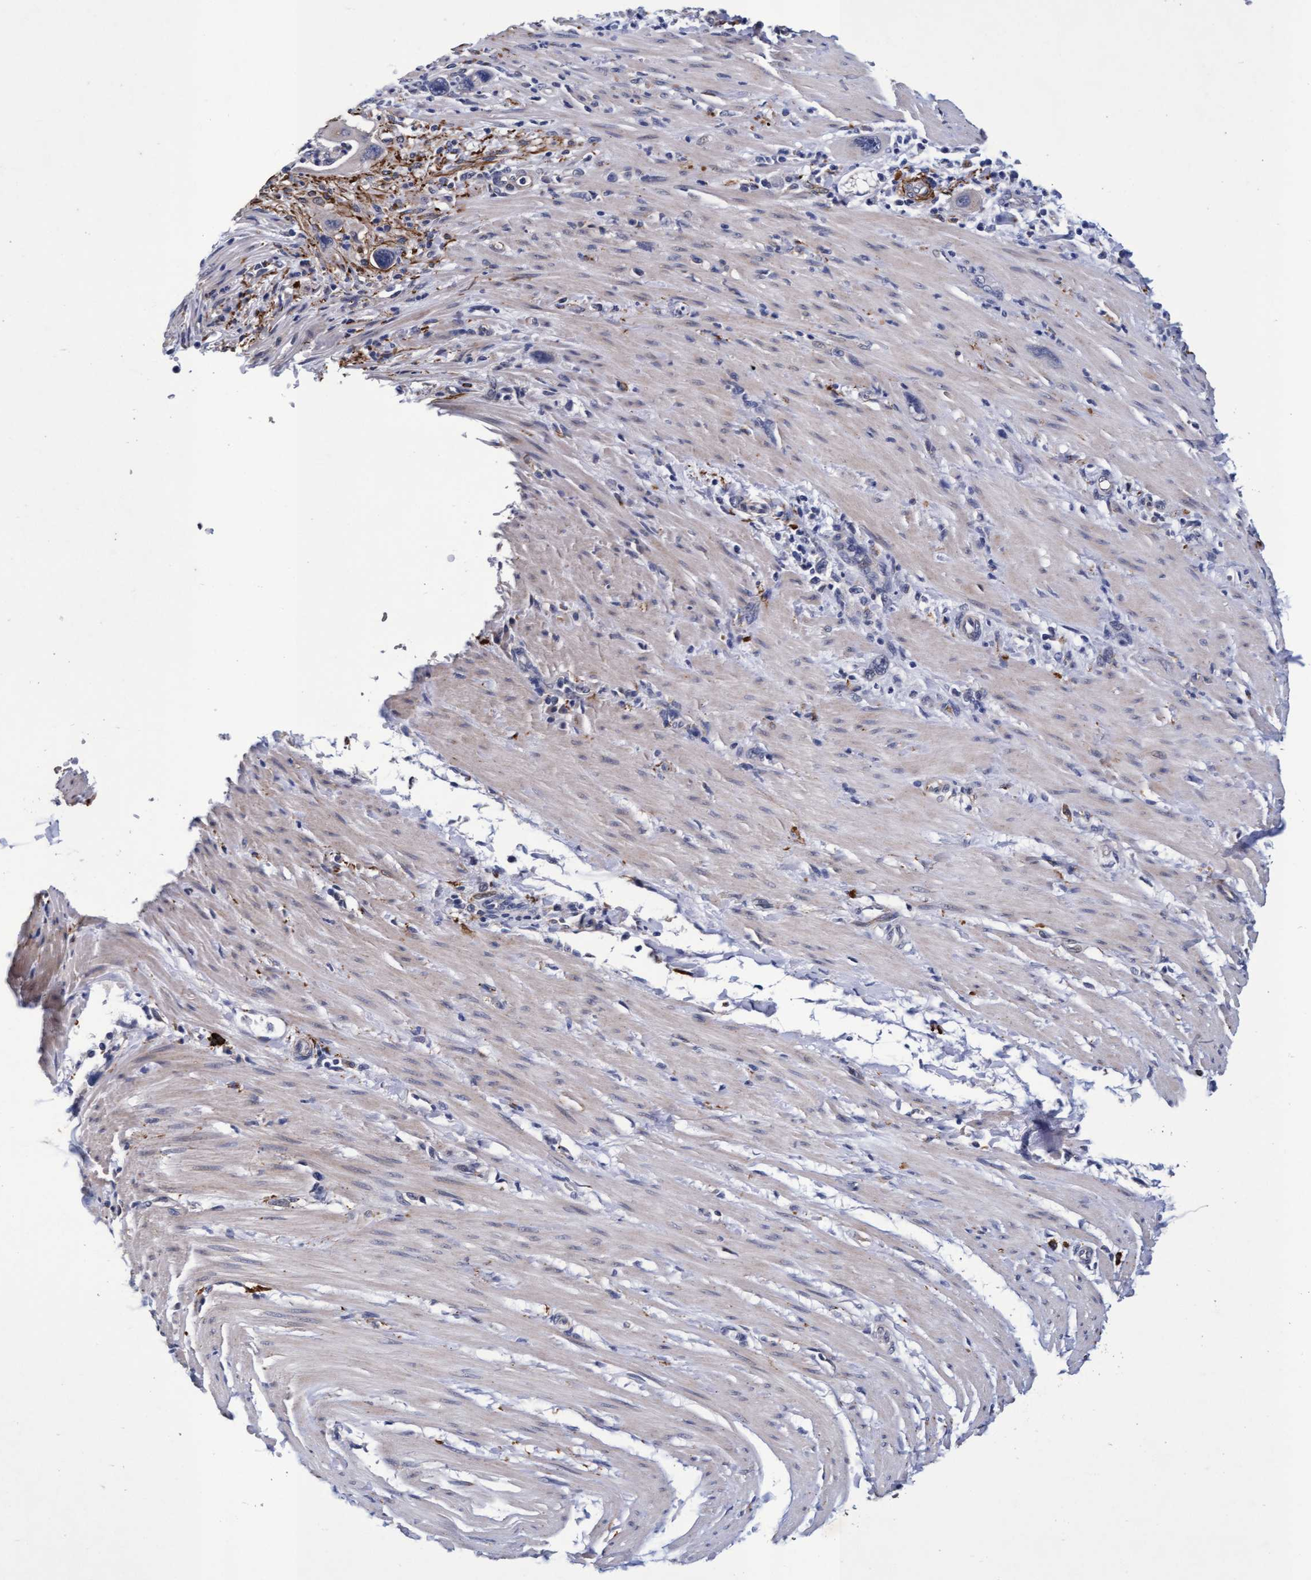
{"staining": {"intensity": "negative", "quantity": "none", "location": "none"}, "tissue": "pancreatic cancer", "cell_type": "Tumor cells", "image_type": "cancer", "snomed": [{"axis": "morphology", "description": "Adenocarcinoma, NOS"}, {"axis": "topography", "description": "Pancreas"}], "caption": "This is an IHC photomicrograph of human pancreatic adenocarcinoma. There is no staining in tumor cells.", "gene": "CPQ", "patient": {"sex": "female", "age": 70}}